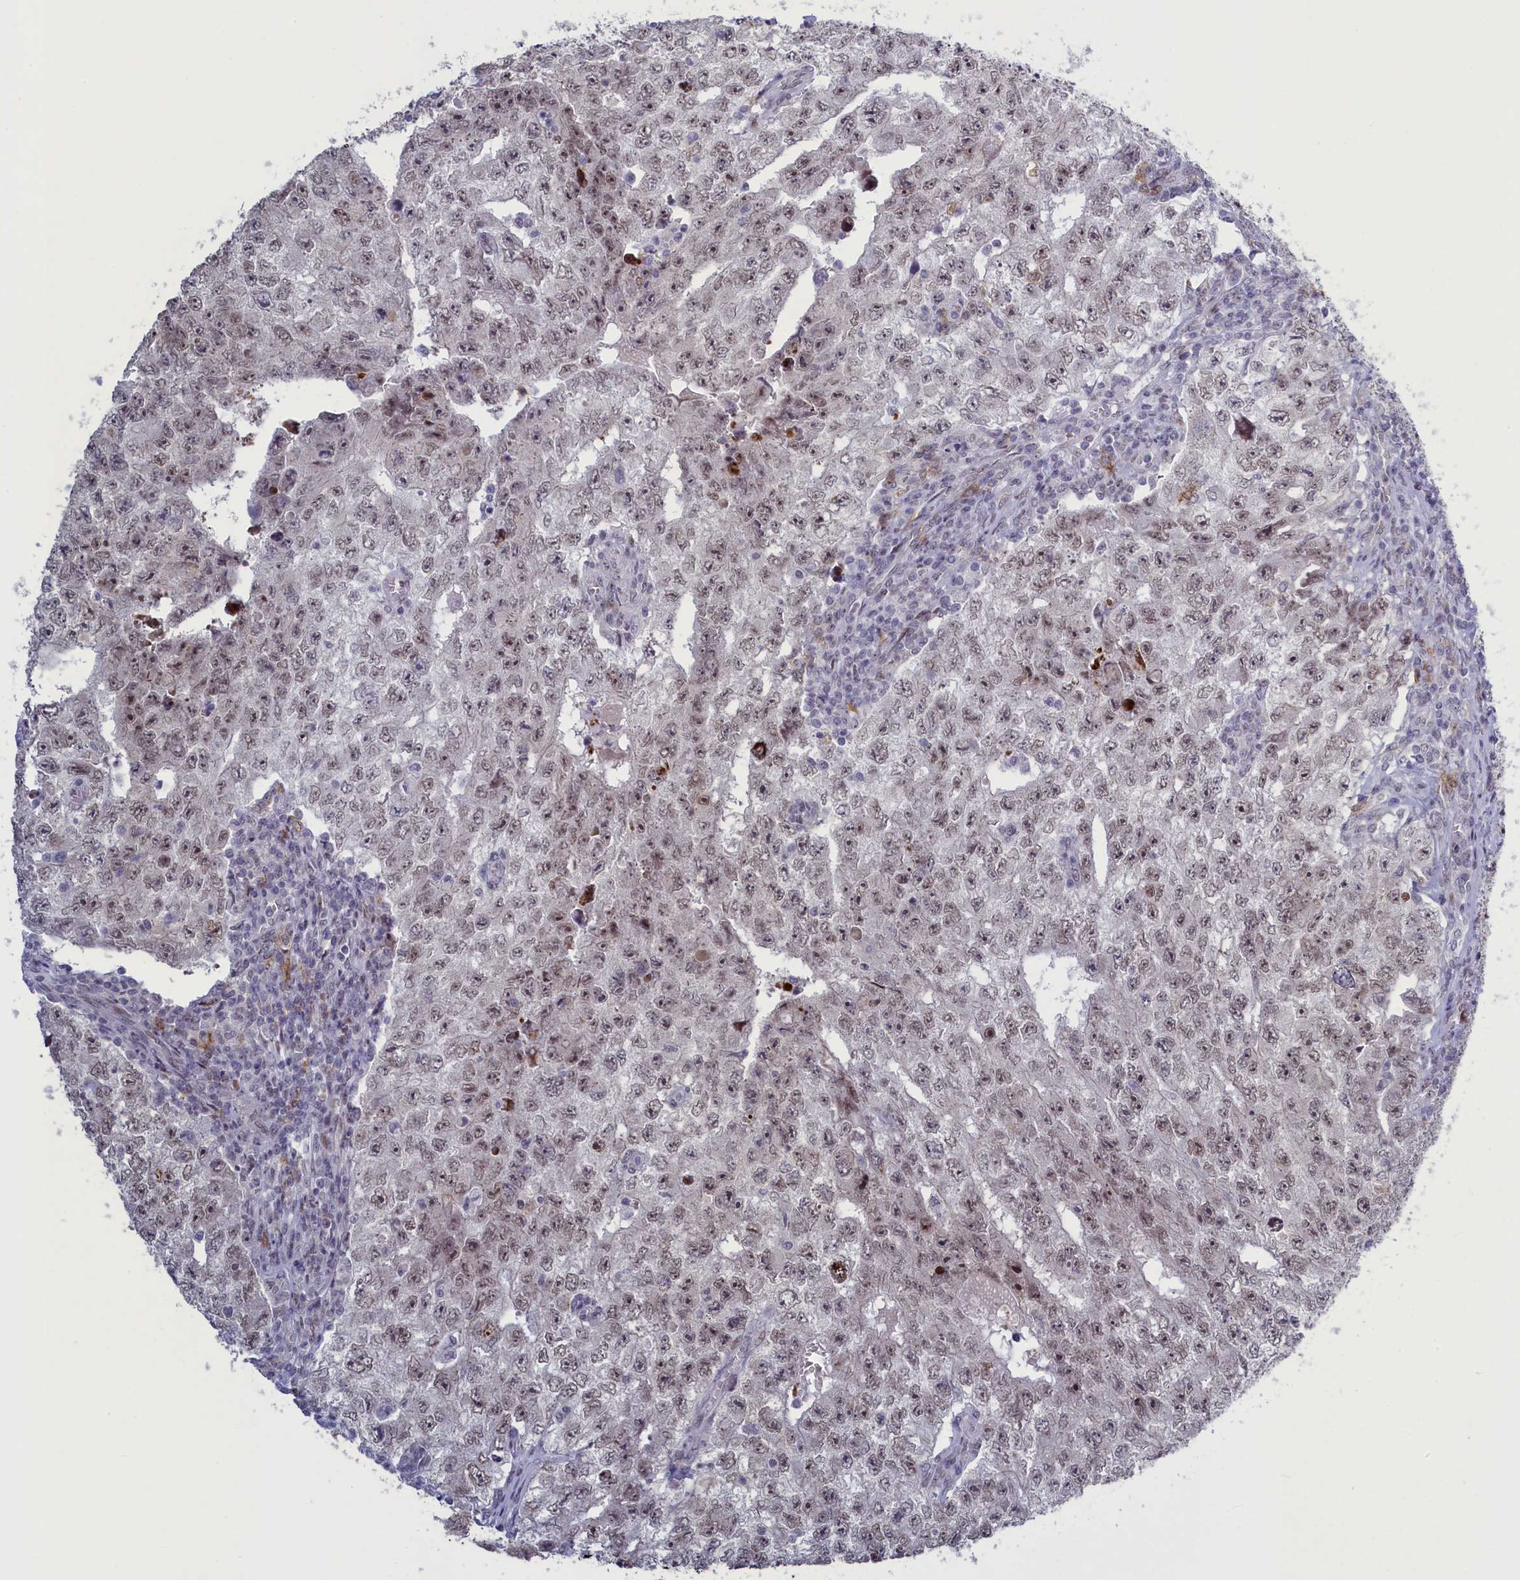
{"staining": {"intensity": "weak", "quantity": "25%-75%", "location": "nuclear"}, "tissue": "testis cancer", "cell_type": "Tumor cells", "image_type": "cancer", "snomed": [{"axis": "morphology", "description": "Carcinoma, Embryonal, NOS"}, {"axis": "topography", "description": "Testis"}], "caption": "Testis embryonal carcinoma tissue shows weak nuclear positivity in approximately 25%-75% of tumor cells", "gene": "ATF7IP2", "patient": {"sex": "male", "age": 17}}